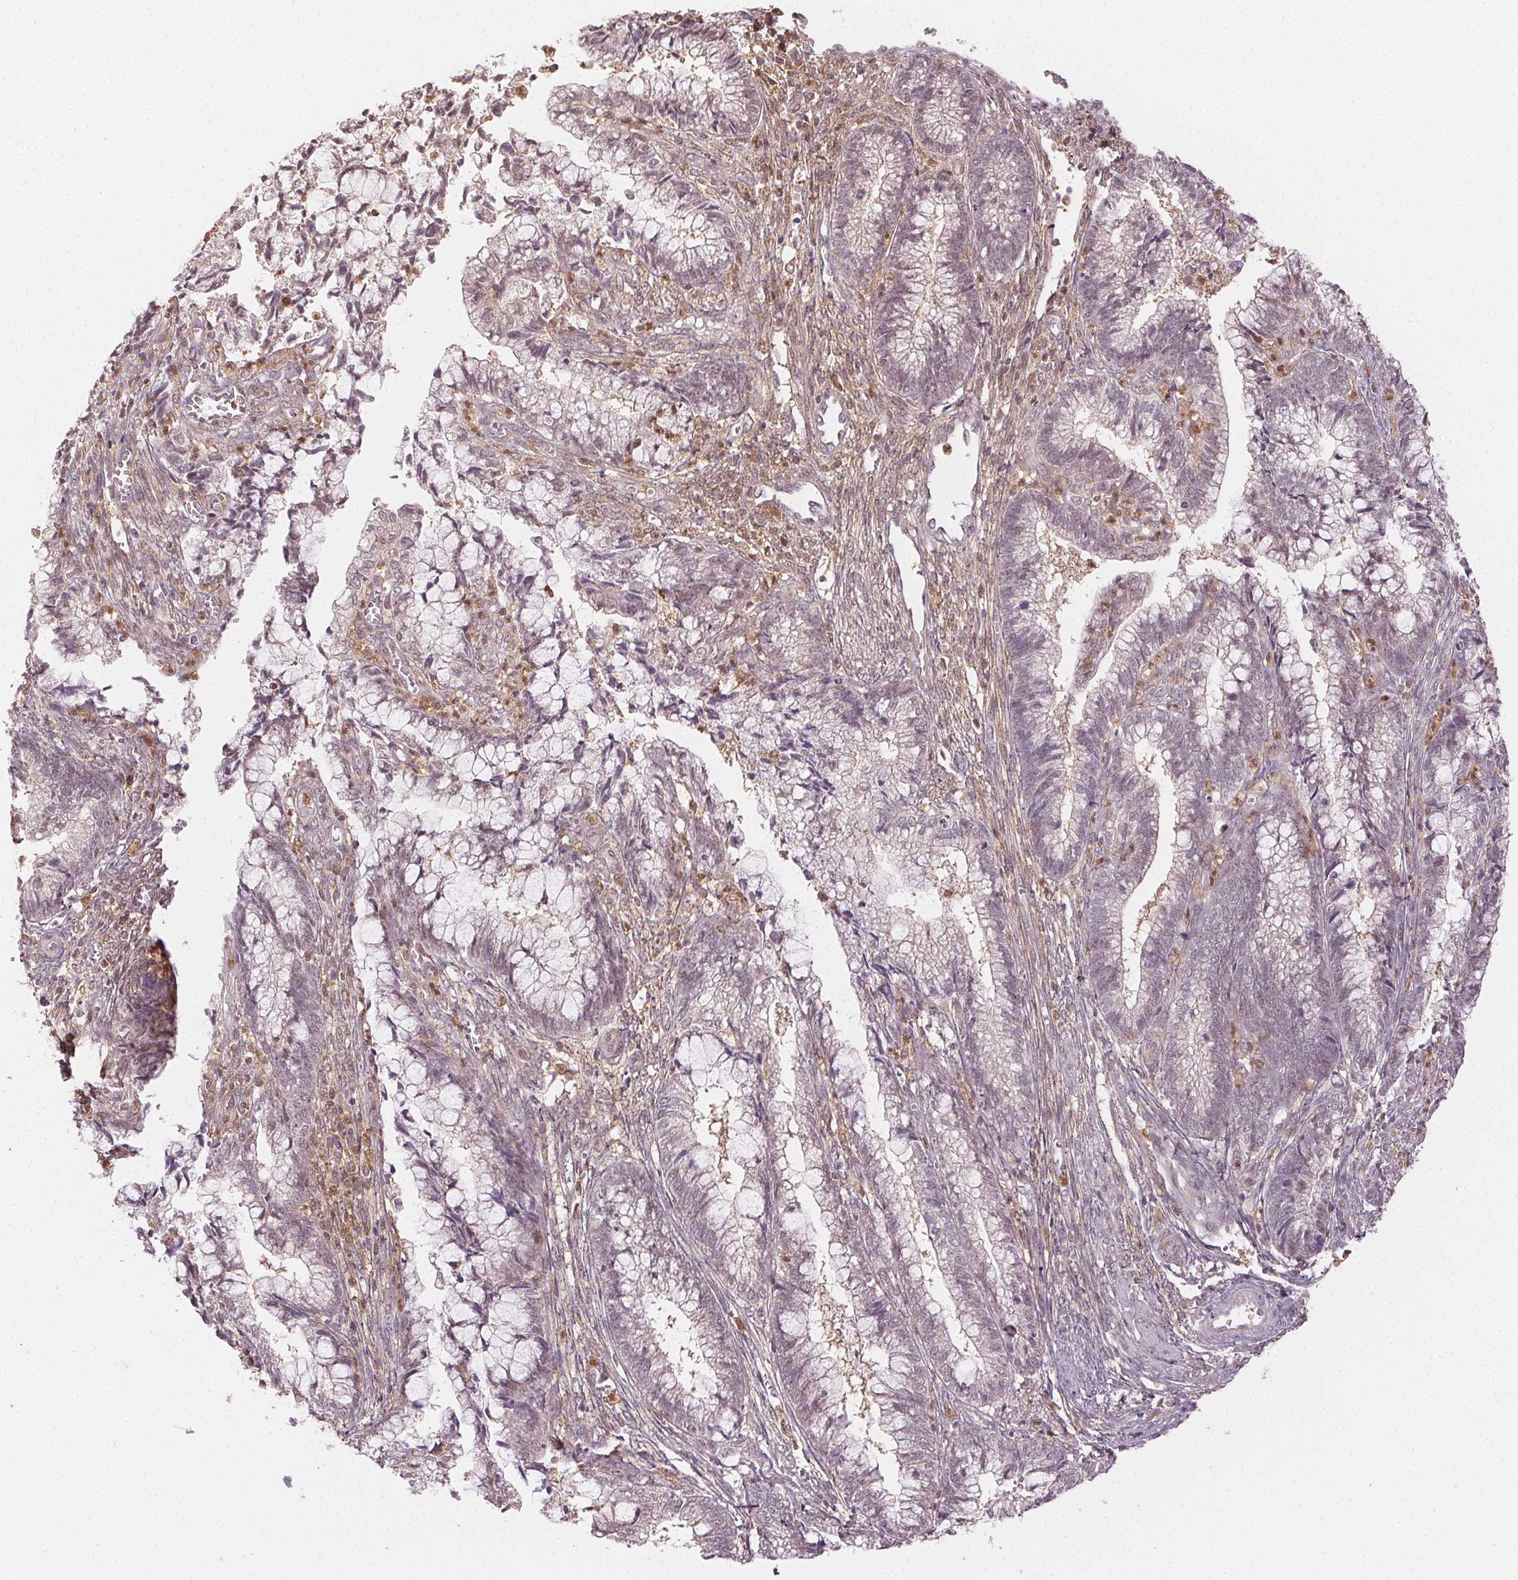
{"staining": {"intensity": "negative", "quantity": "none", "location": "none"}, "tissue": "cervical cancer", "cell_type": "Tumor cells", "image_type": "cancer", "snomed": [{"axis": "morphology", "description": "Adenocarcinoma, NOS"}, {"axis": "topography", "description": "Cervix"}], "caption": "Cervical adenocarcinoma was stained to show a protein in brown. There is no significant positivity in tumor cells.", "gene": "MAPK14", "patient": {"sex": "female", "age": 44}}